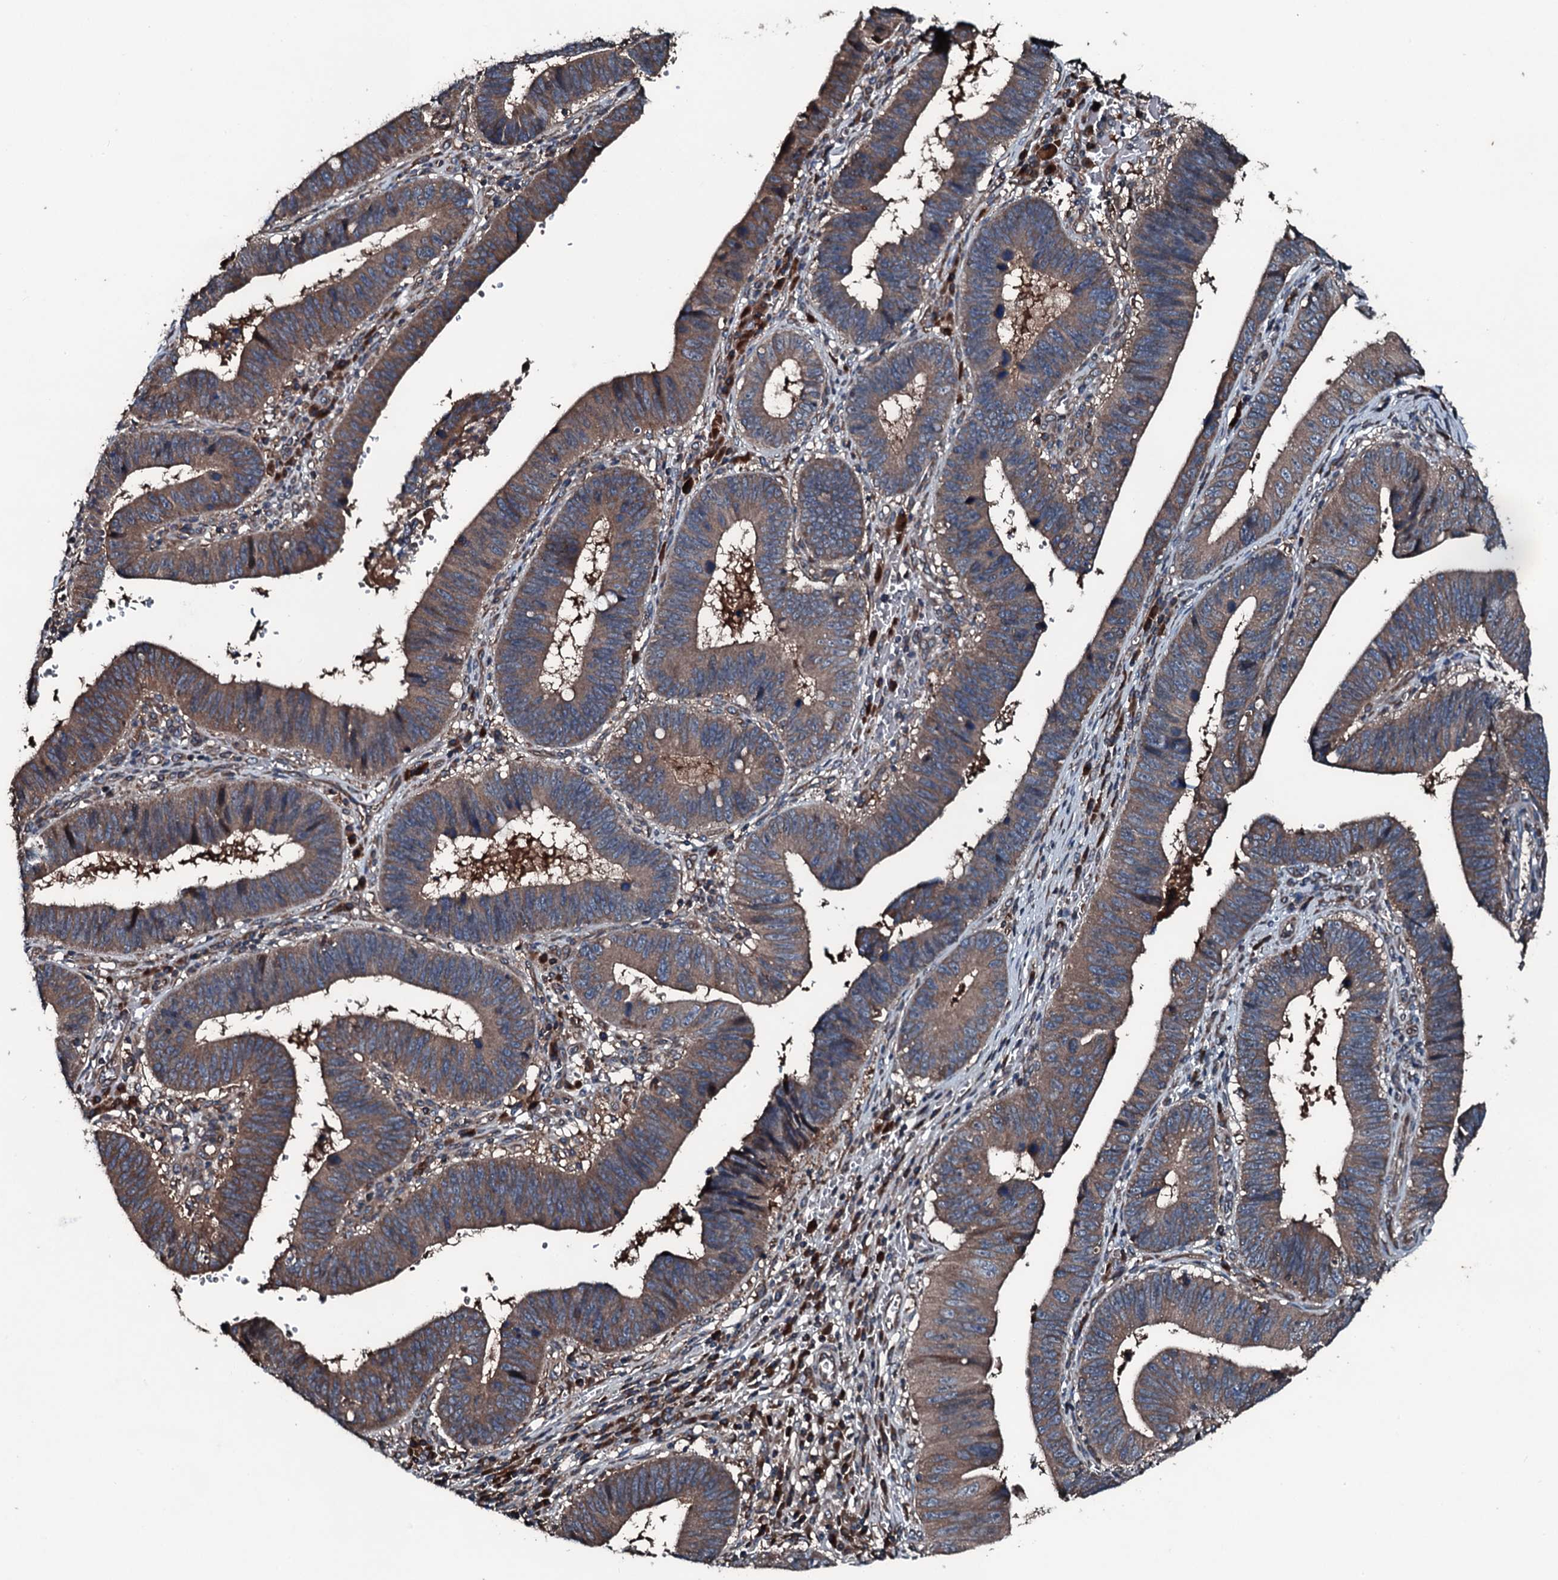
{"staining": {"intensity": "moderate", "quantity": ">75%", "location": "cytoplasmic/membranous"}, "tissue": "stomach cancer", "cell_type": "Tumor cells", "image_type": "cancer", "snomed": [{"axis": "morphology", "description": "Adenocarcinoma, NOS"}, {"axis": "topography", "description": "Stomach"}], "caption": "Moderate cytoplasmic/membranous expression is identified in approximately >75% of tumor cells in stomach adenocarcinoma.", "gene": "AARS1", "patient": {"sex": "male", "age": 59}}